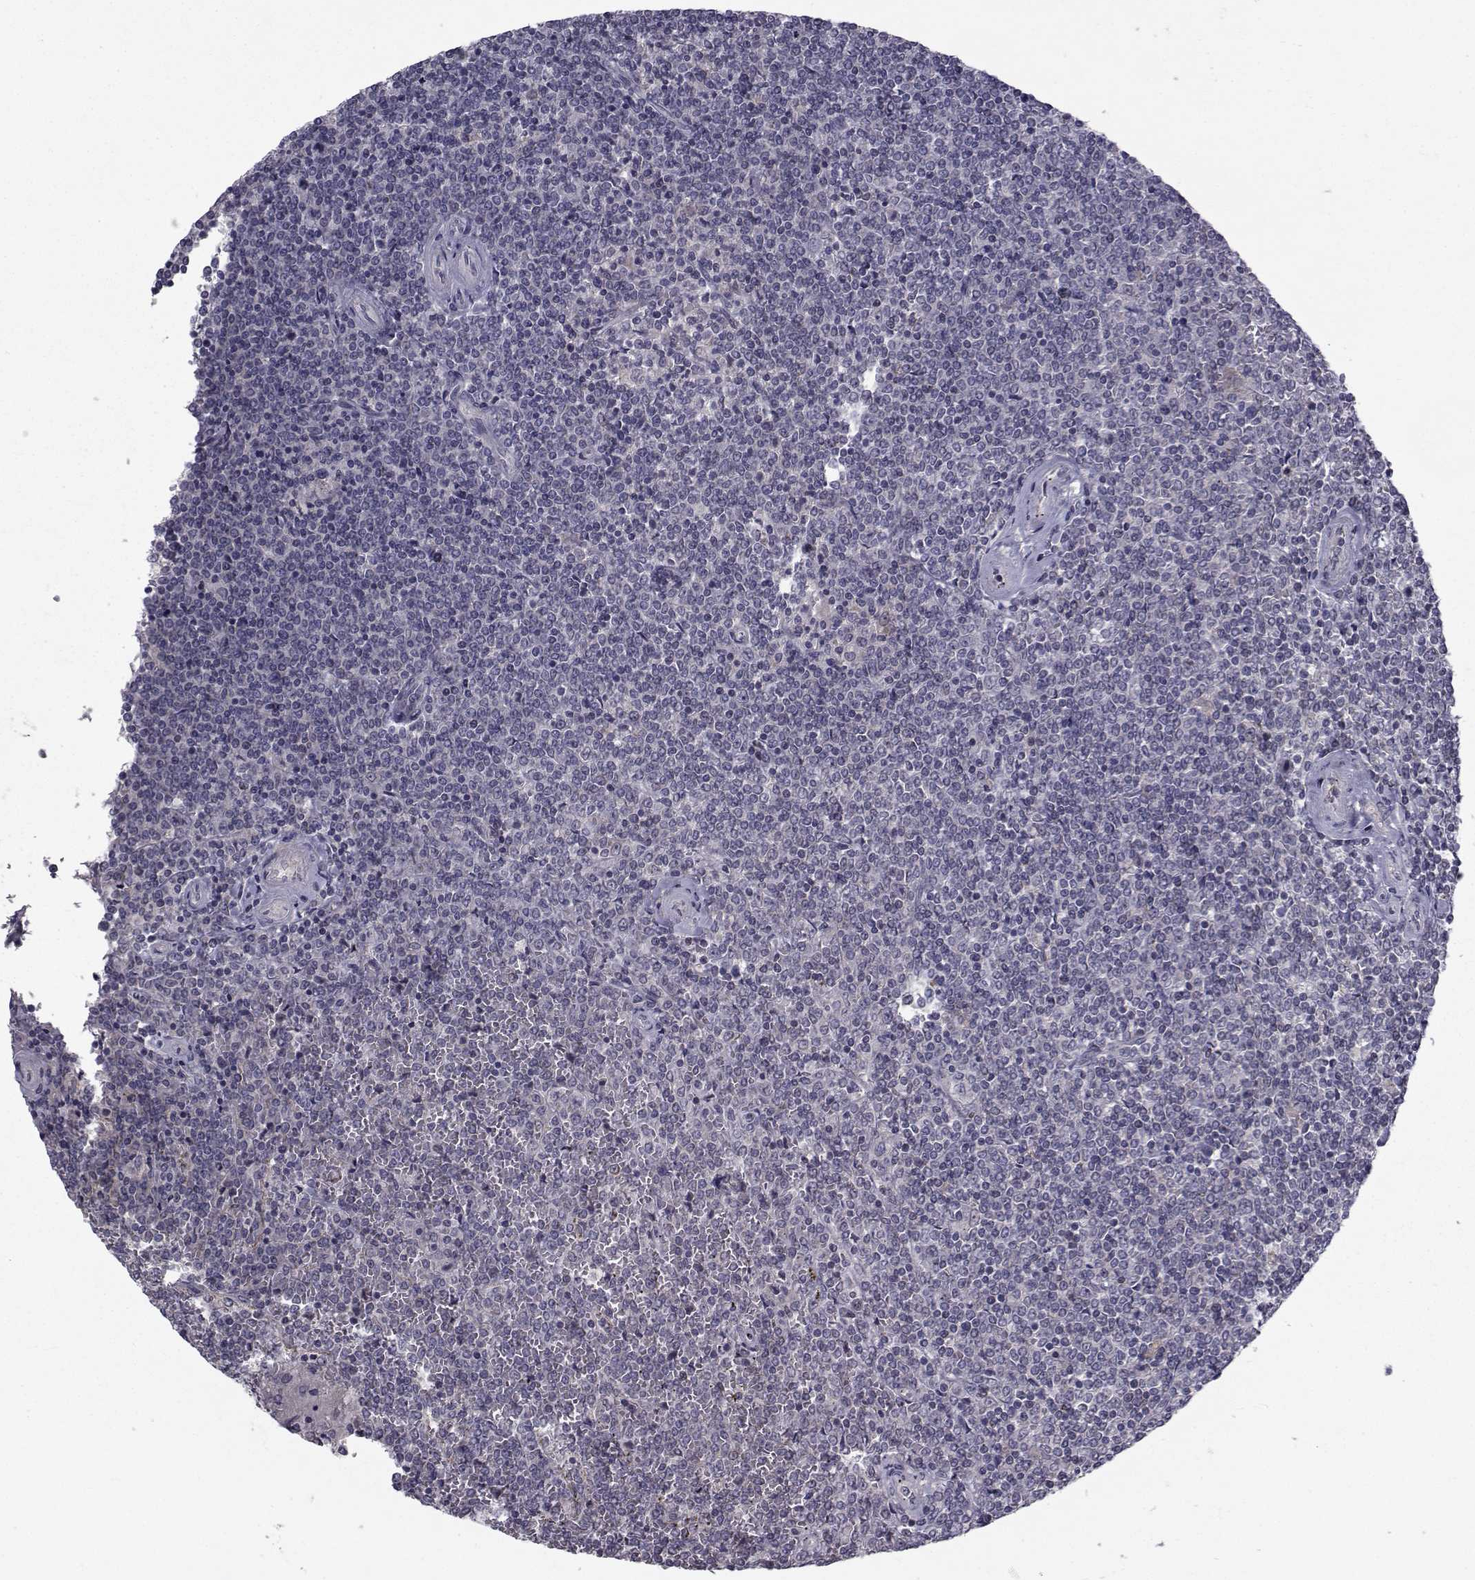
{"staining": {"intensity": "negative", "quantity": "none", "location": "none"}, "tissue": "lymphoma", "cell_type": "Tumor cells", "image_type": "cancer", "snomed": [{"axis": "morphology", "description": "Malignant lymphoma, non-Hodgkin's type, Low grade"}, {"axis": "topography", "description": "Spleen"}], "caption": "There is no significant positivity in tumor cells of malignant lymphoma, non-Hodgkin's type (low-grade).", "gene": "FDXR", "patient": {"sex": "female", "age": 19}}